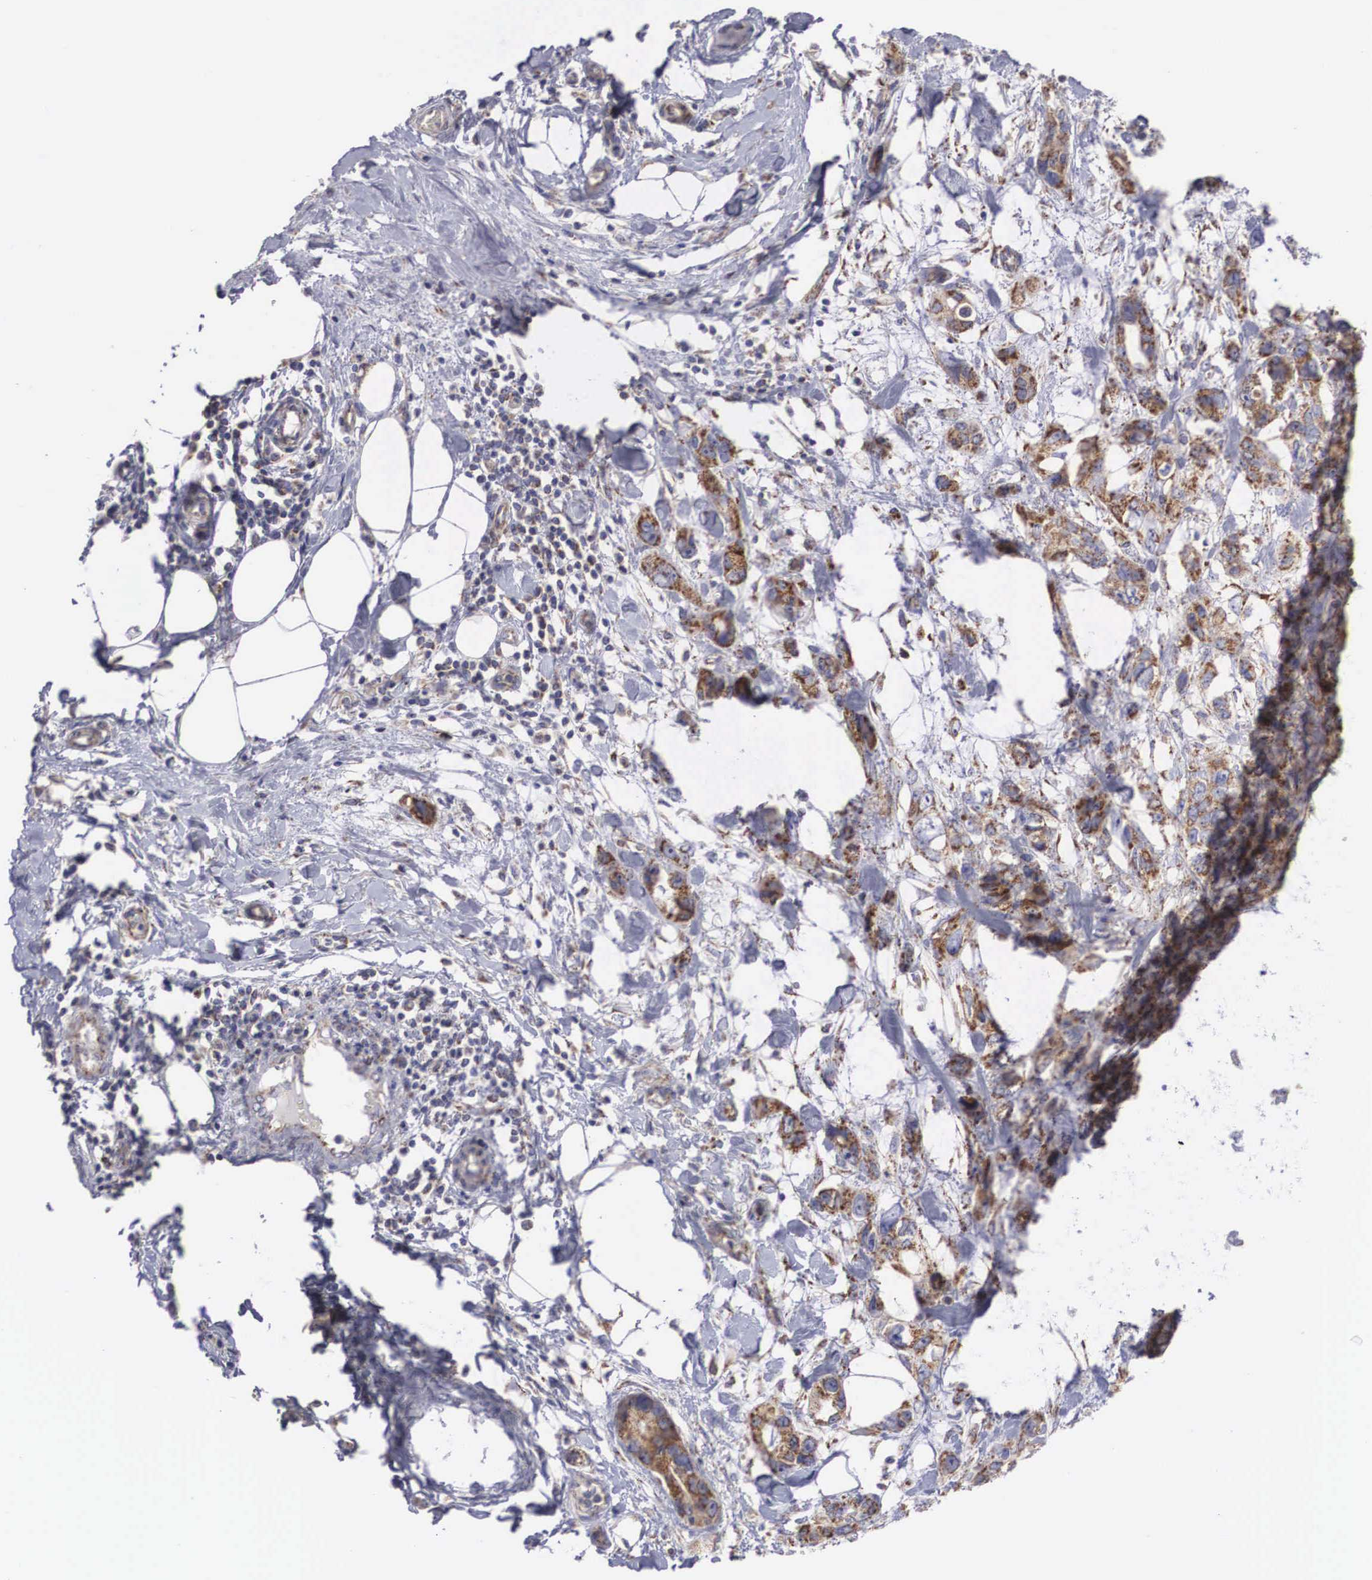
{"staining": {"intensity": "moderate", "quantity": ">75%", "location": "cytoplasmic/membranous"}, "tissue": "stomach cancer", "cell_type": "Tumor cells", "image_type": "cancer", "snomed": [{"axis": "morphology", "description": "Adenocarcinoma, NOS"}, {"axis": "topography", "description": "Stomach, upper"}], "caption": "Protein staining of stomach cancer tissue demonstrates moderate cytoplasmic/membranous positivity in about >75% of tumor cells.", "gene": "XPNPEP3", "patient": {"sex": "male", "age": 47}}